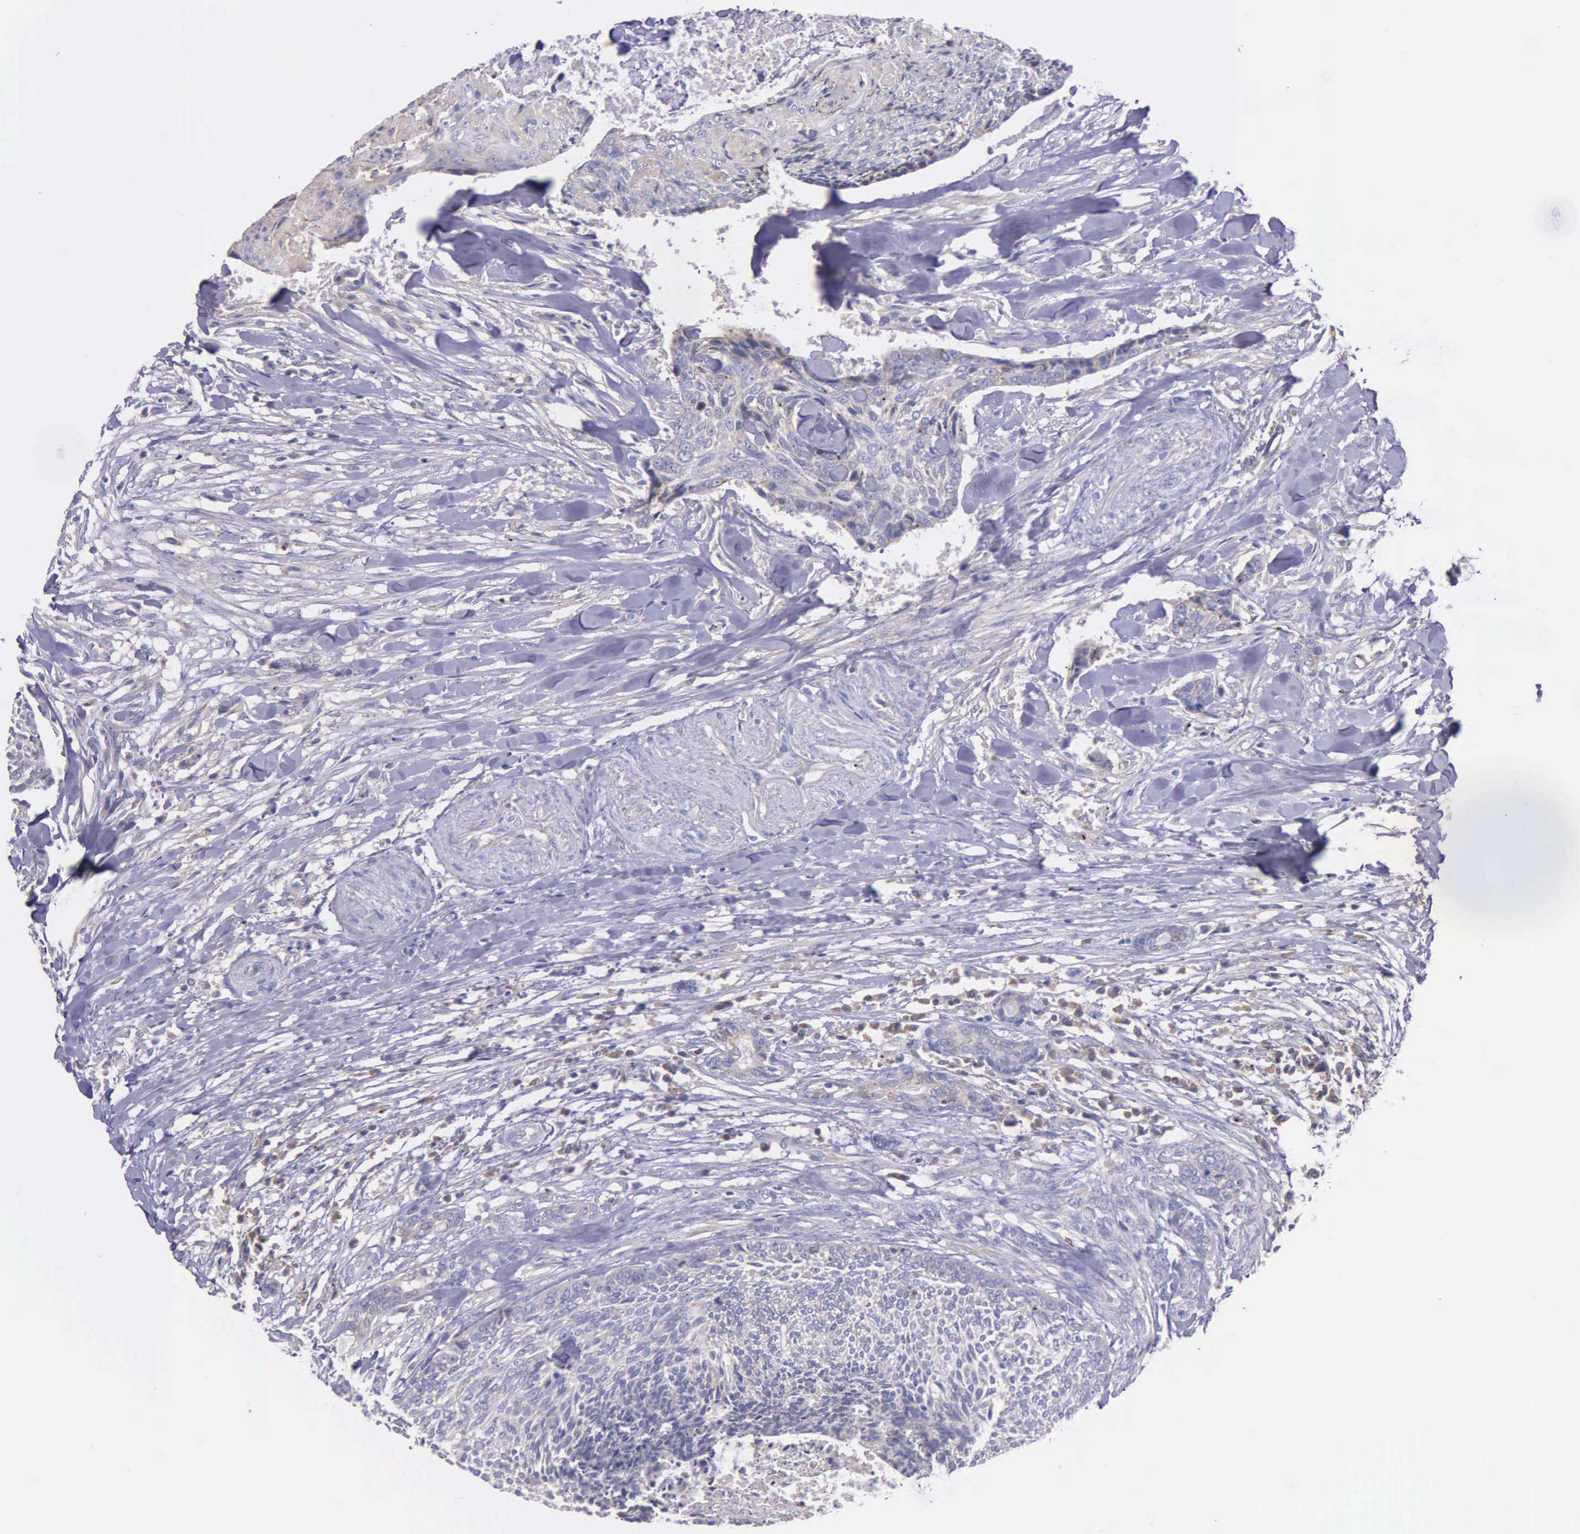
{"staining": {"intensity": "negative", "quantity": "none", "location": "none"}, "tissue": "head and neck cancer", "cell_type": "Tumor cells", "image_type": "cancer", "snomed": [{"axis": "morphology", "description": "Squamous cell carcinoma, NOS"}, {"axis": "topography", "description": "Salivary gland"}, {"axis": "topography", "description": "Head-Neck"}], "caption": "This is an IHC image of human squamous cell carcinoma (head and neck). There is no staining in tumor cells.", "gene": "MIA2", "patient": {"sex": "male", "age": 70}}